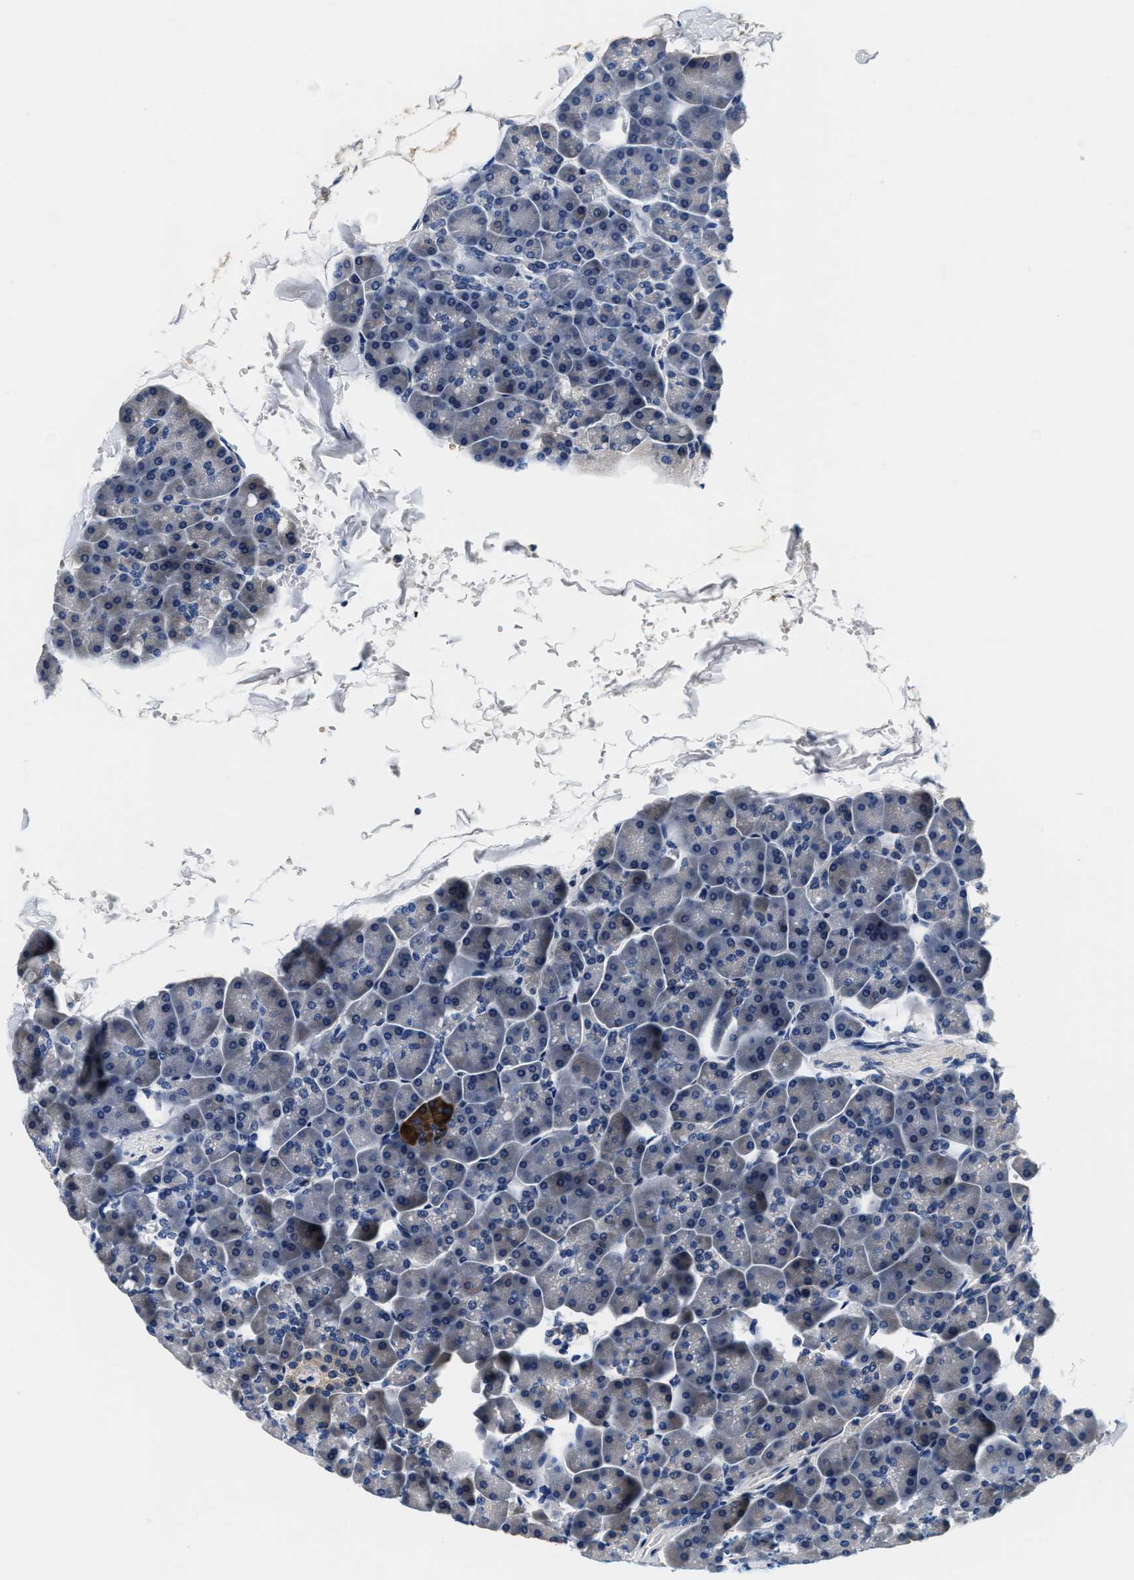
{"staining": {"intensity": "negative", "quantity": "none", "location": "none"}, "tissue": "pancreas", "cell_type": "Exocrine glandular cells", "image_type": "normal", "snomed": [{"axis": "morphology", "description": "Normal tissue, NOS"}, {"axis": "topography", "description": "Pancreas"}], "caption": "DAB (3,3'-diaminobenzidine) immunohistochemical staining of unremarkable human pancreas displays no significant staining in exocrine glandular cells.", "gene": "ANKIB1", "patient": {"sex": "male", "age": 35}}